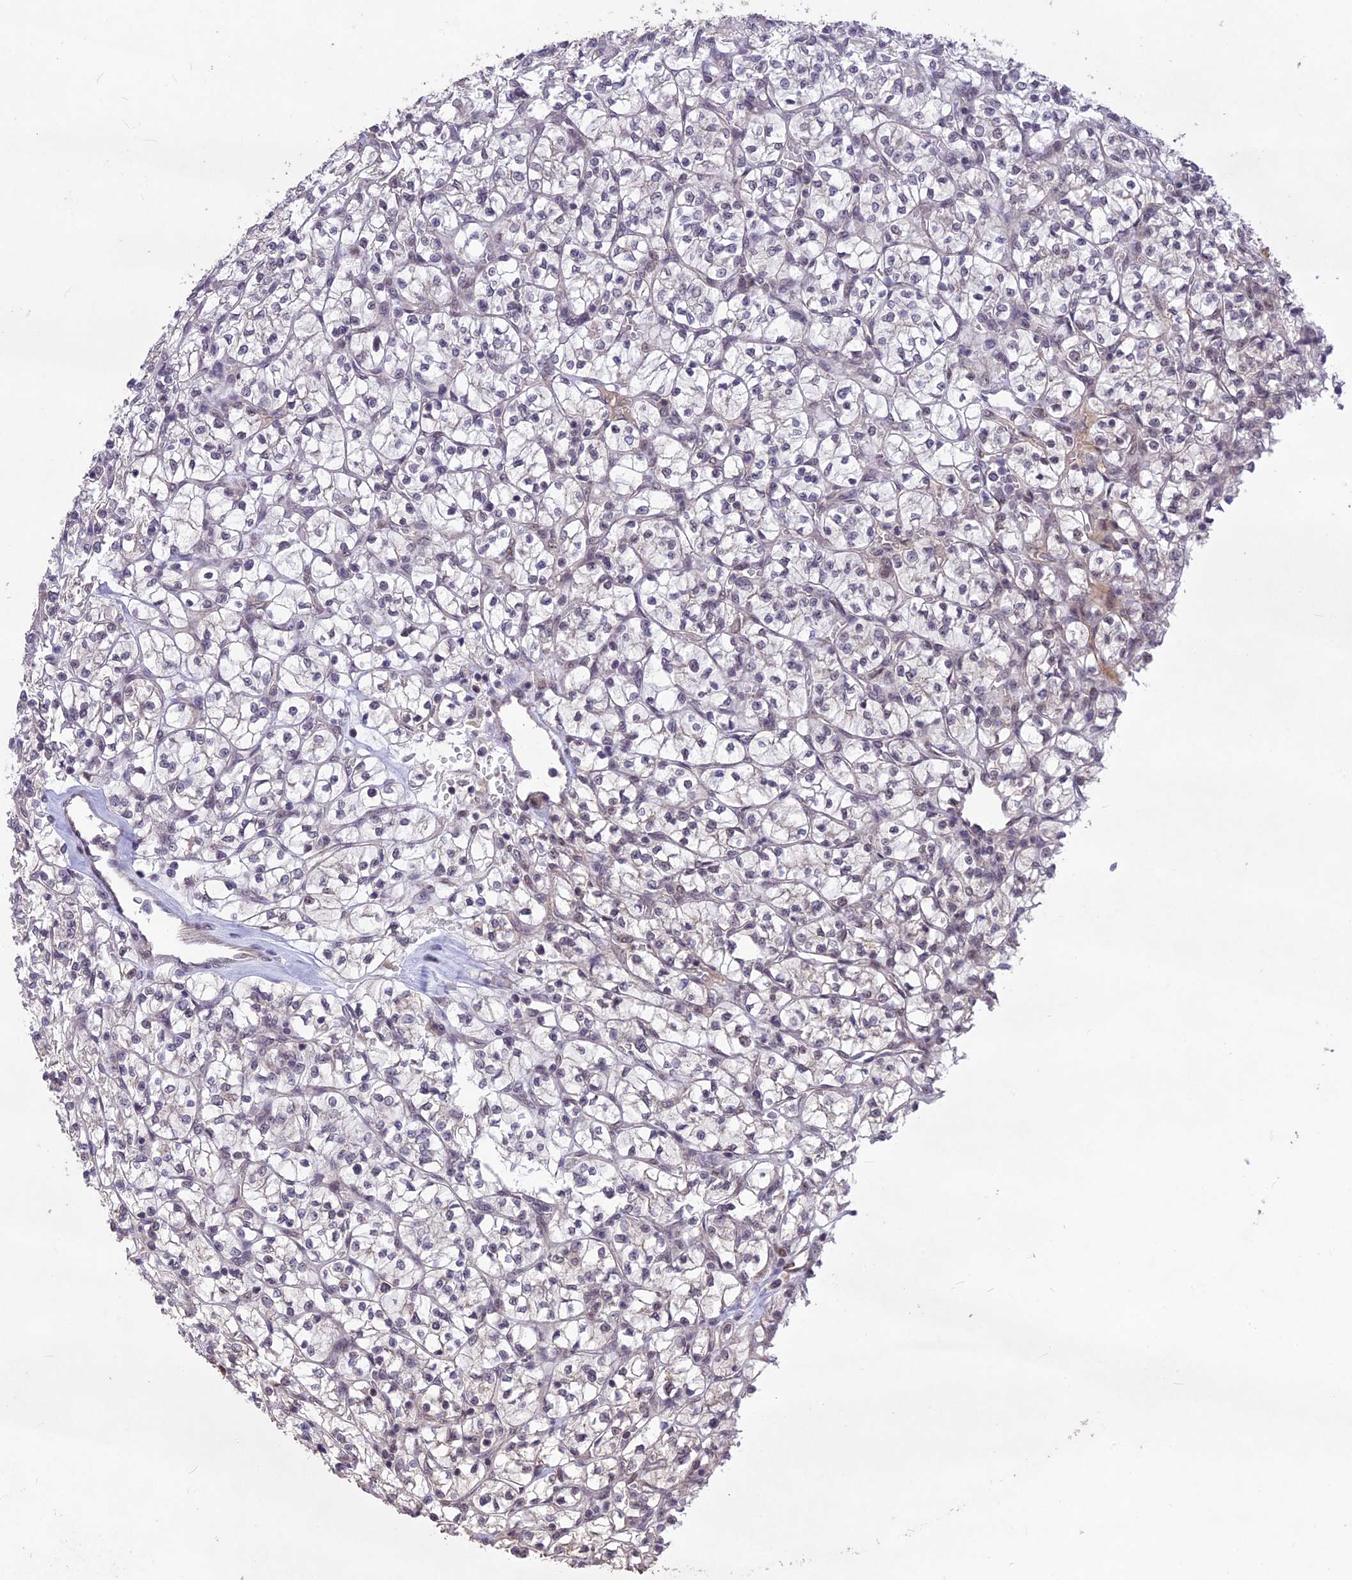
{"staining": {"intensity": "weak", "quantity": "<25%", "location": "nuclear"}, "tissue": "renal cancer", "cell_type": "Tumor cells", "image_type": "cancer", "snomed": [{"axis": "morphology", "description": "Adenocarcinoma, NOS"}, {"axis": "topography", "description": "Kidney"}], "caption": "Tumor cells show no significant protein expression in renal adenocarcinoma.", "gene": "DIS3", "patient": {"sex": "female", "age": 64}}